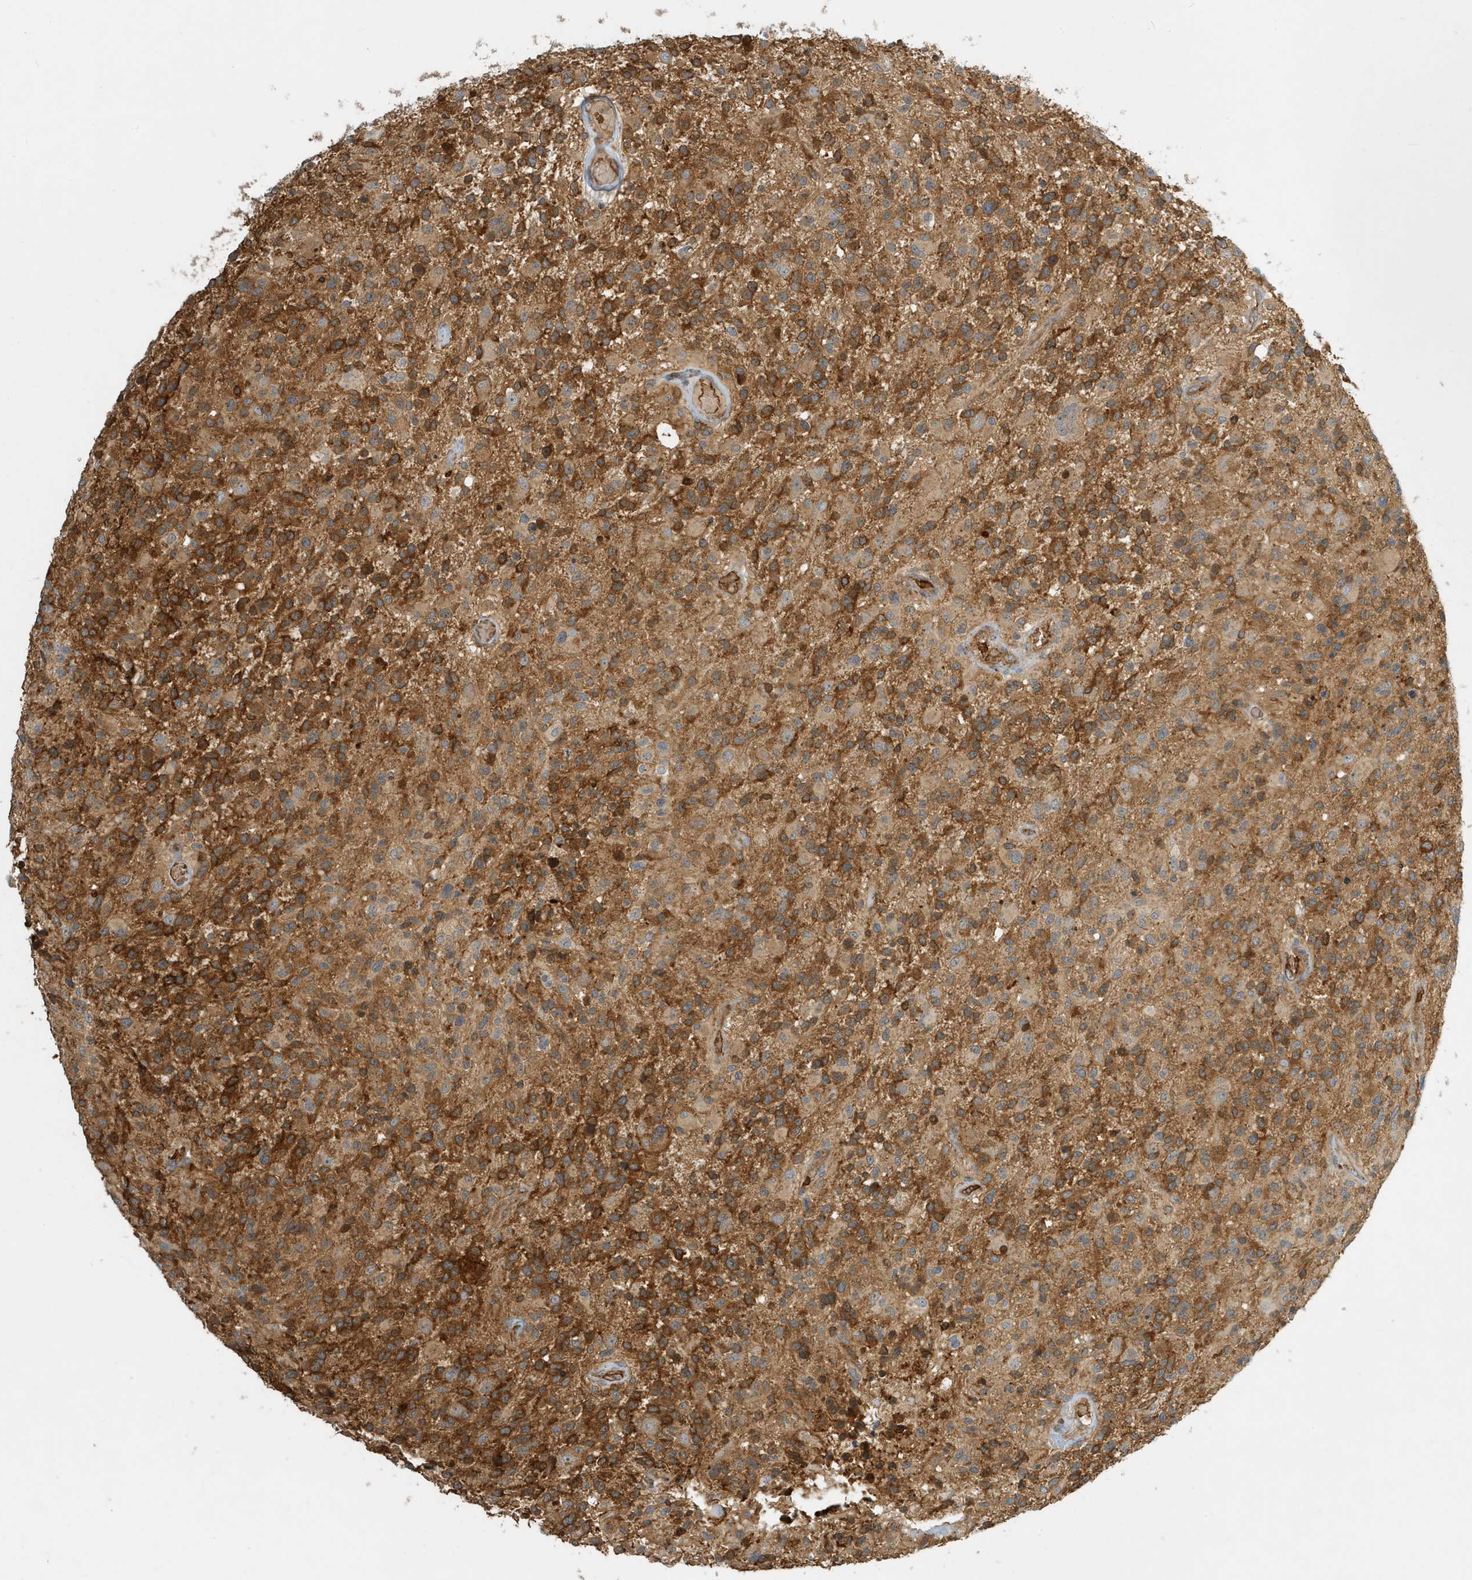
{"staining": {"intensity": "moderate", "quantity": ">75%", "location": "cytoplasmic/membranous"}, "tissue": "glioma", "cell_type": "Tumor cells", "image_type": "cancer", "snomed": [{"axis": "morphology", "description": "Glioma, malignant, High grade"}, {"axis": "morphology", "description": "Glioblastoma, NOS"}, {"axis": "topography", "description": "Brain"}], "caption": "Protein staining by immunohistochemistry displays moderate cytoplasmic/membranous positivity in approximately >75% of tumor cells in glioma. (DAB = brown stain, brightfield microscopy at high magnification).", "gene": "FYCO1", "patient": {"sex": "male", "age": 60}}